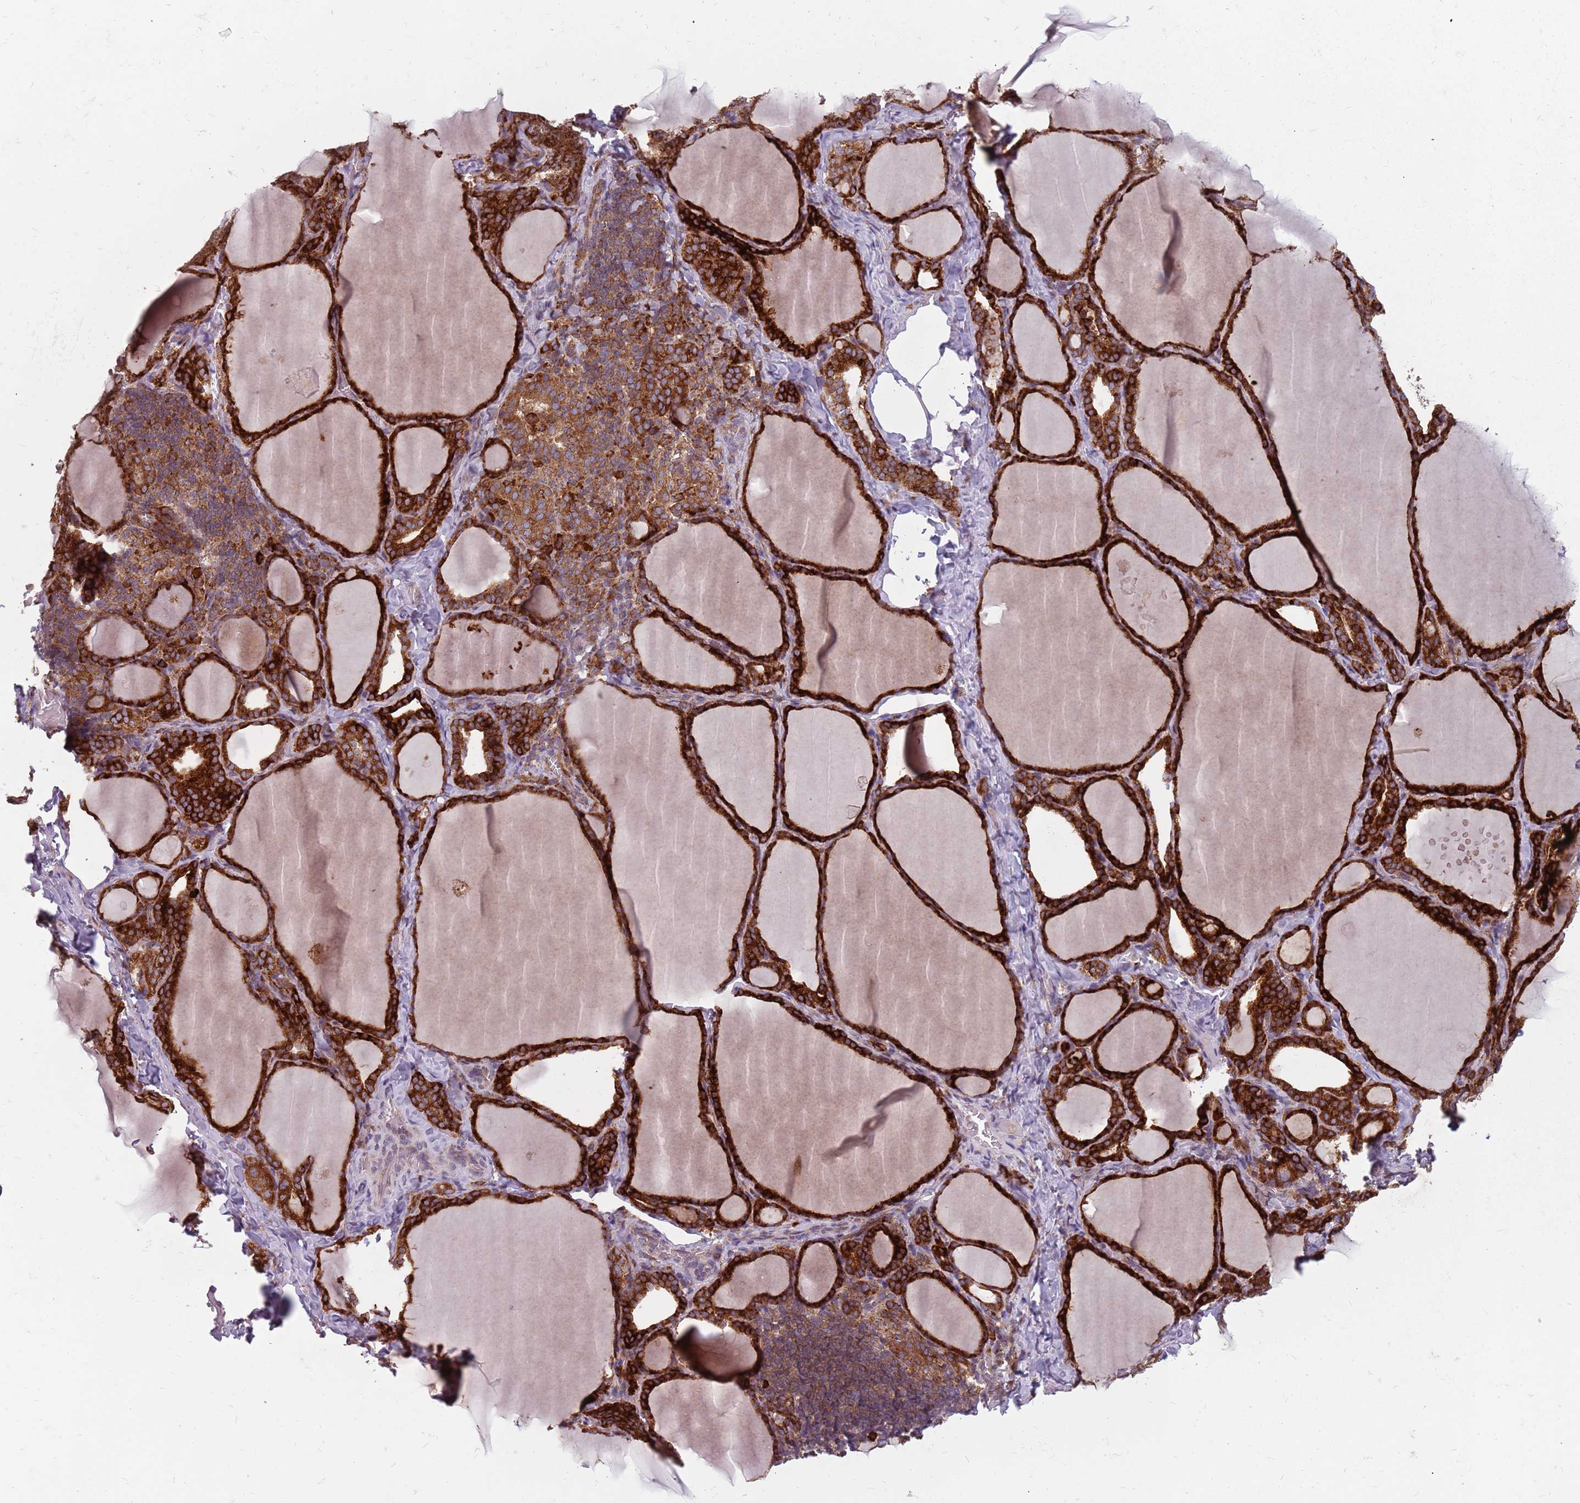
{"staining": {"intensity": "strong", "quantity": ">75%", "location": "cytoplasmic/membranous"}, "tissue": "thyroid gland", "cell_type": "Glandular cells", "image_type": "normal", "snomed": [{"axis": "morphology", "description": "Normal tissue, NOS"}, {"axis": "topography", "description": "Thyroid gland"}], "caption": "Immunohistochemistry of unremarkable human thyroid gland reveals high levels of strong cytoplasmic/membranous staining in approximately >75% of glandular cells.", "gene": "NME4", "patient": {"sex": "female", "age": 39}}